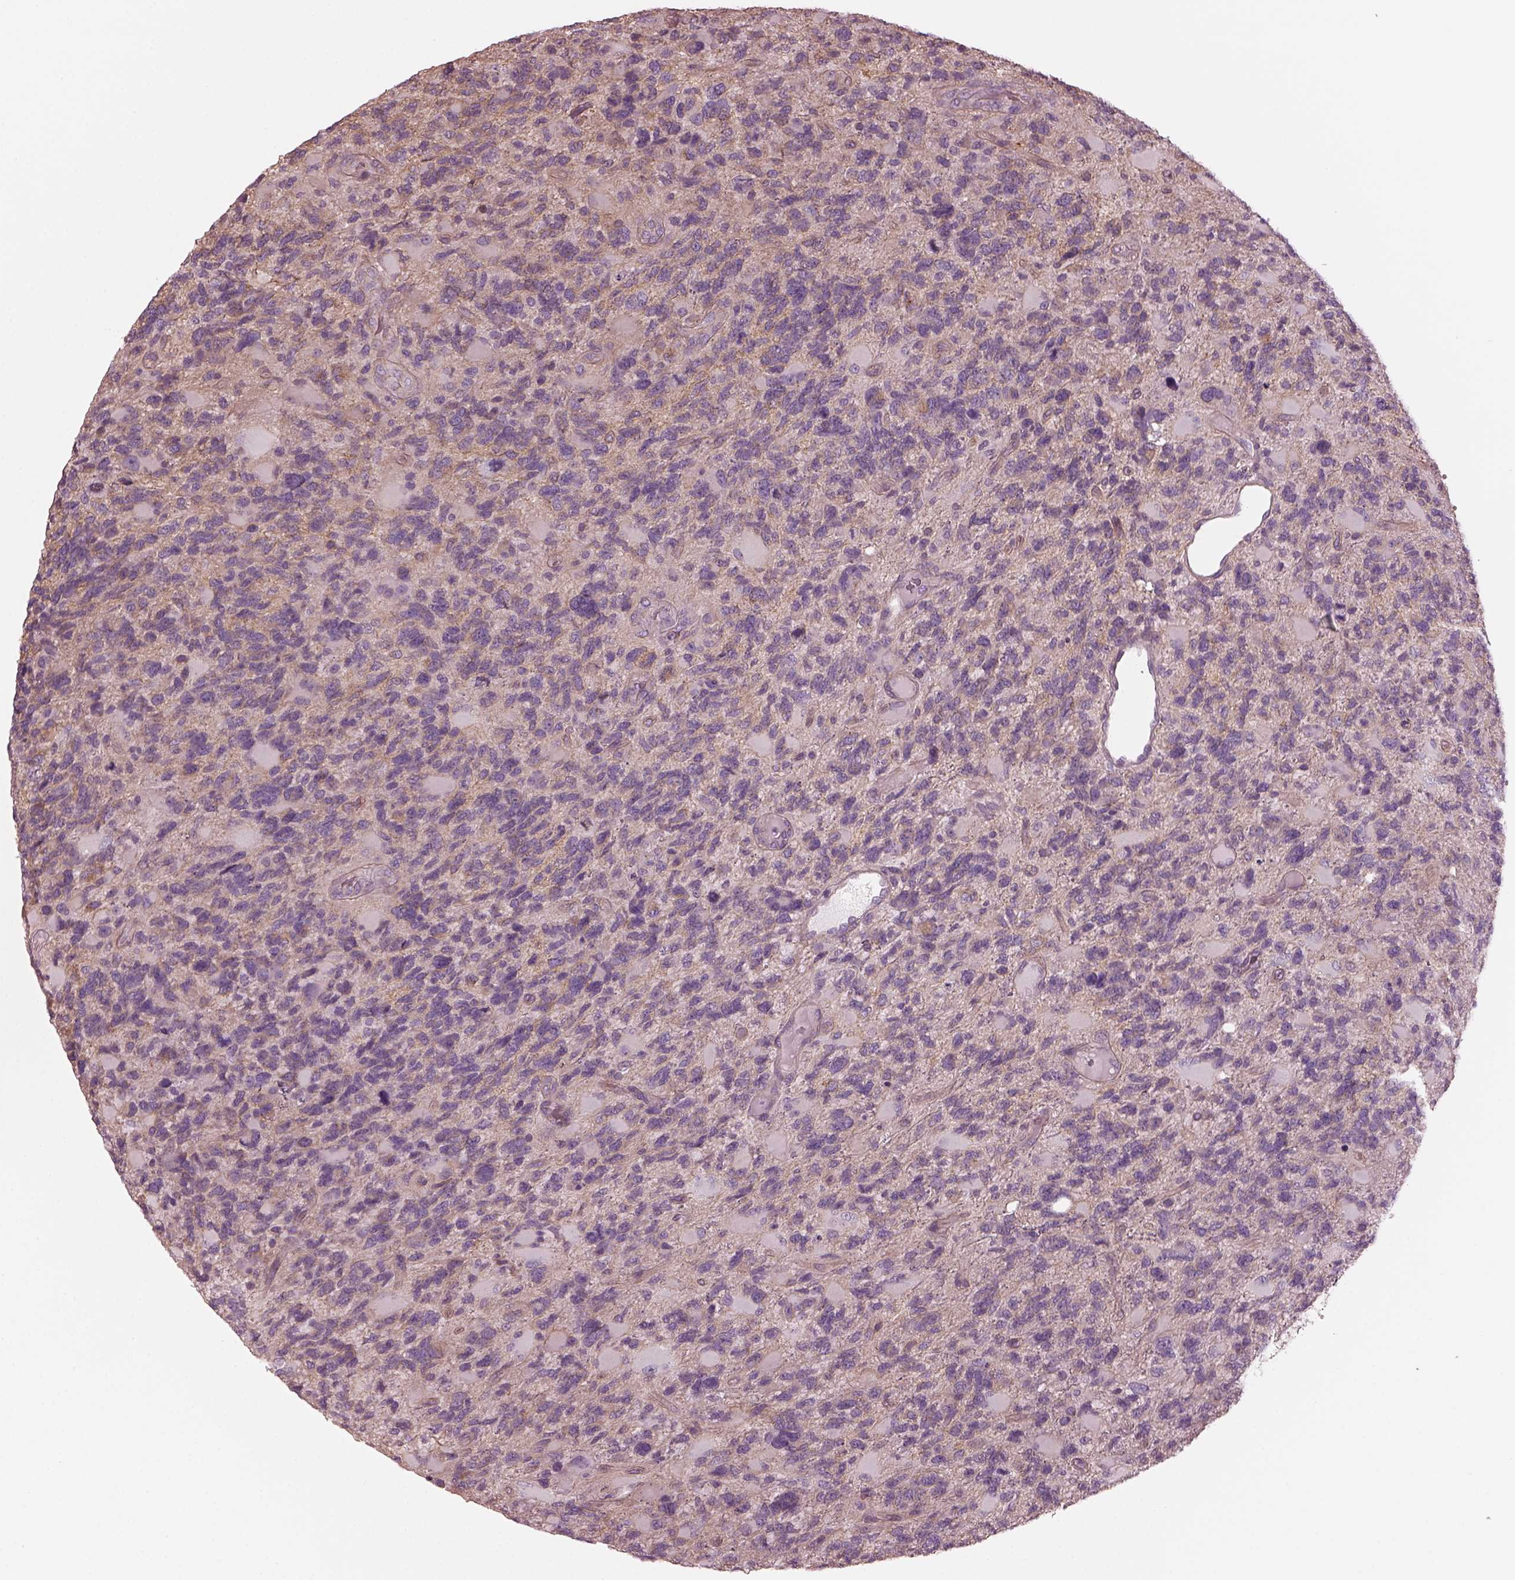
{"staining": {"intensity": "negative", "quantity": "none", "location": "none"}, "tissue": "glioma", "cell_type": "Tumor cells", "image_type": "cancer", "snomed": [{"axis": "morphology", "description": "Glioma, malignant, High grade"}, {"axis": "topography", "description": "Brain"}], "caption": "Glioma was stained to show a protein in brown. There is no significant expression in tumor cells. Nuclei are stained in blue.", "gene": "ODAD1", "patient": {"sex": "female", "age": 71}}